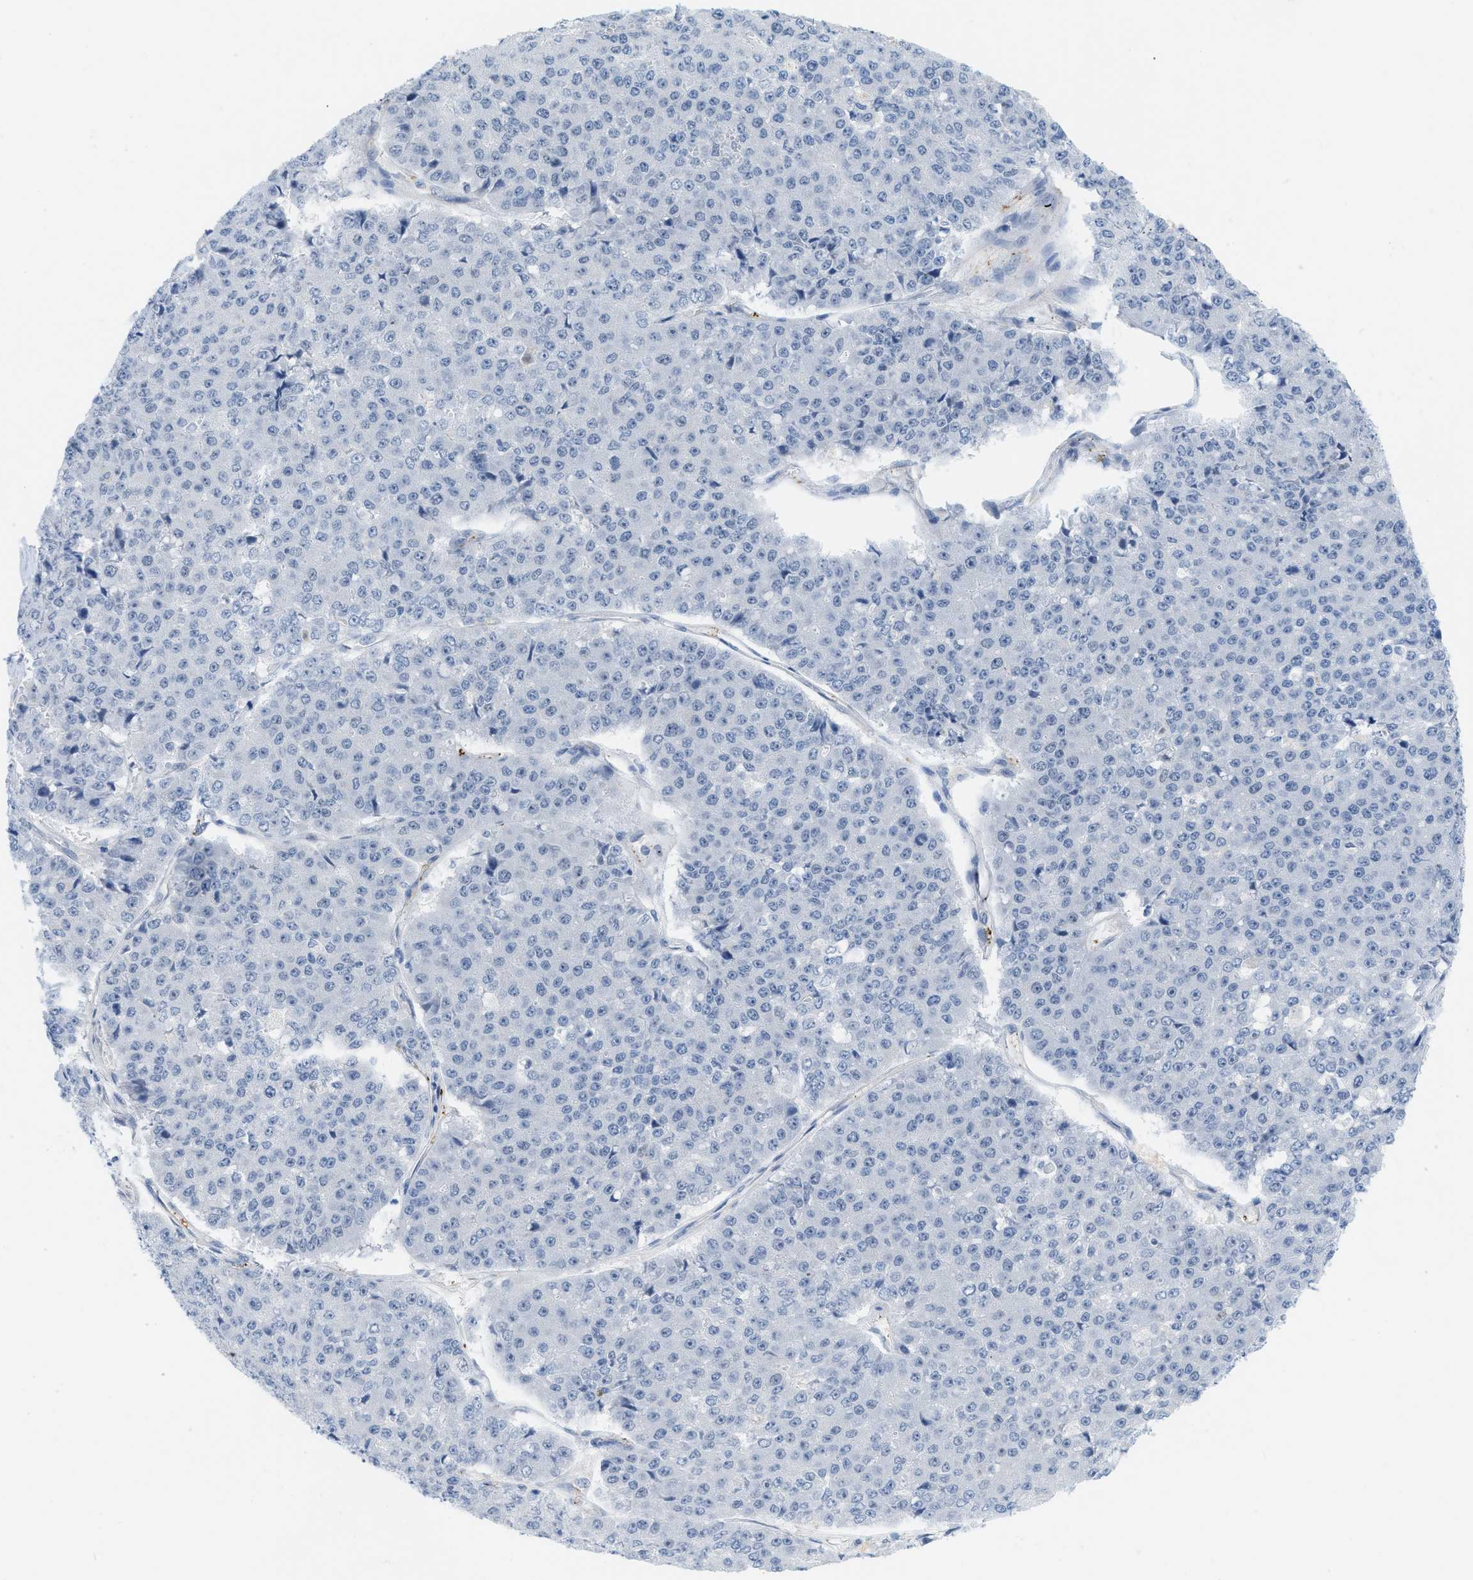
{"staining": {"intensity": "negative", "quantity": "none", "location": "none"}, "tissue": "pancreatic cancer", "cell_type": "Tumor cells", "image_type": "cancer", "snomed": [{"axis": "morphology", "description": "Adenocarcinoma, NOS"}, {"axis": "topography", "description": "Pancreas"}], "caption": "A micrograph of pancreatic cancer stained for a protein shows no brown staining in tumor cells.", "gene": "HLTF", "patient": {"sex": "male", "age": 50}}